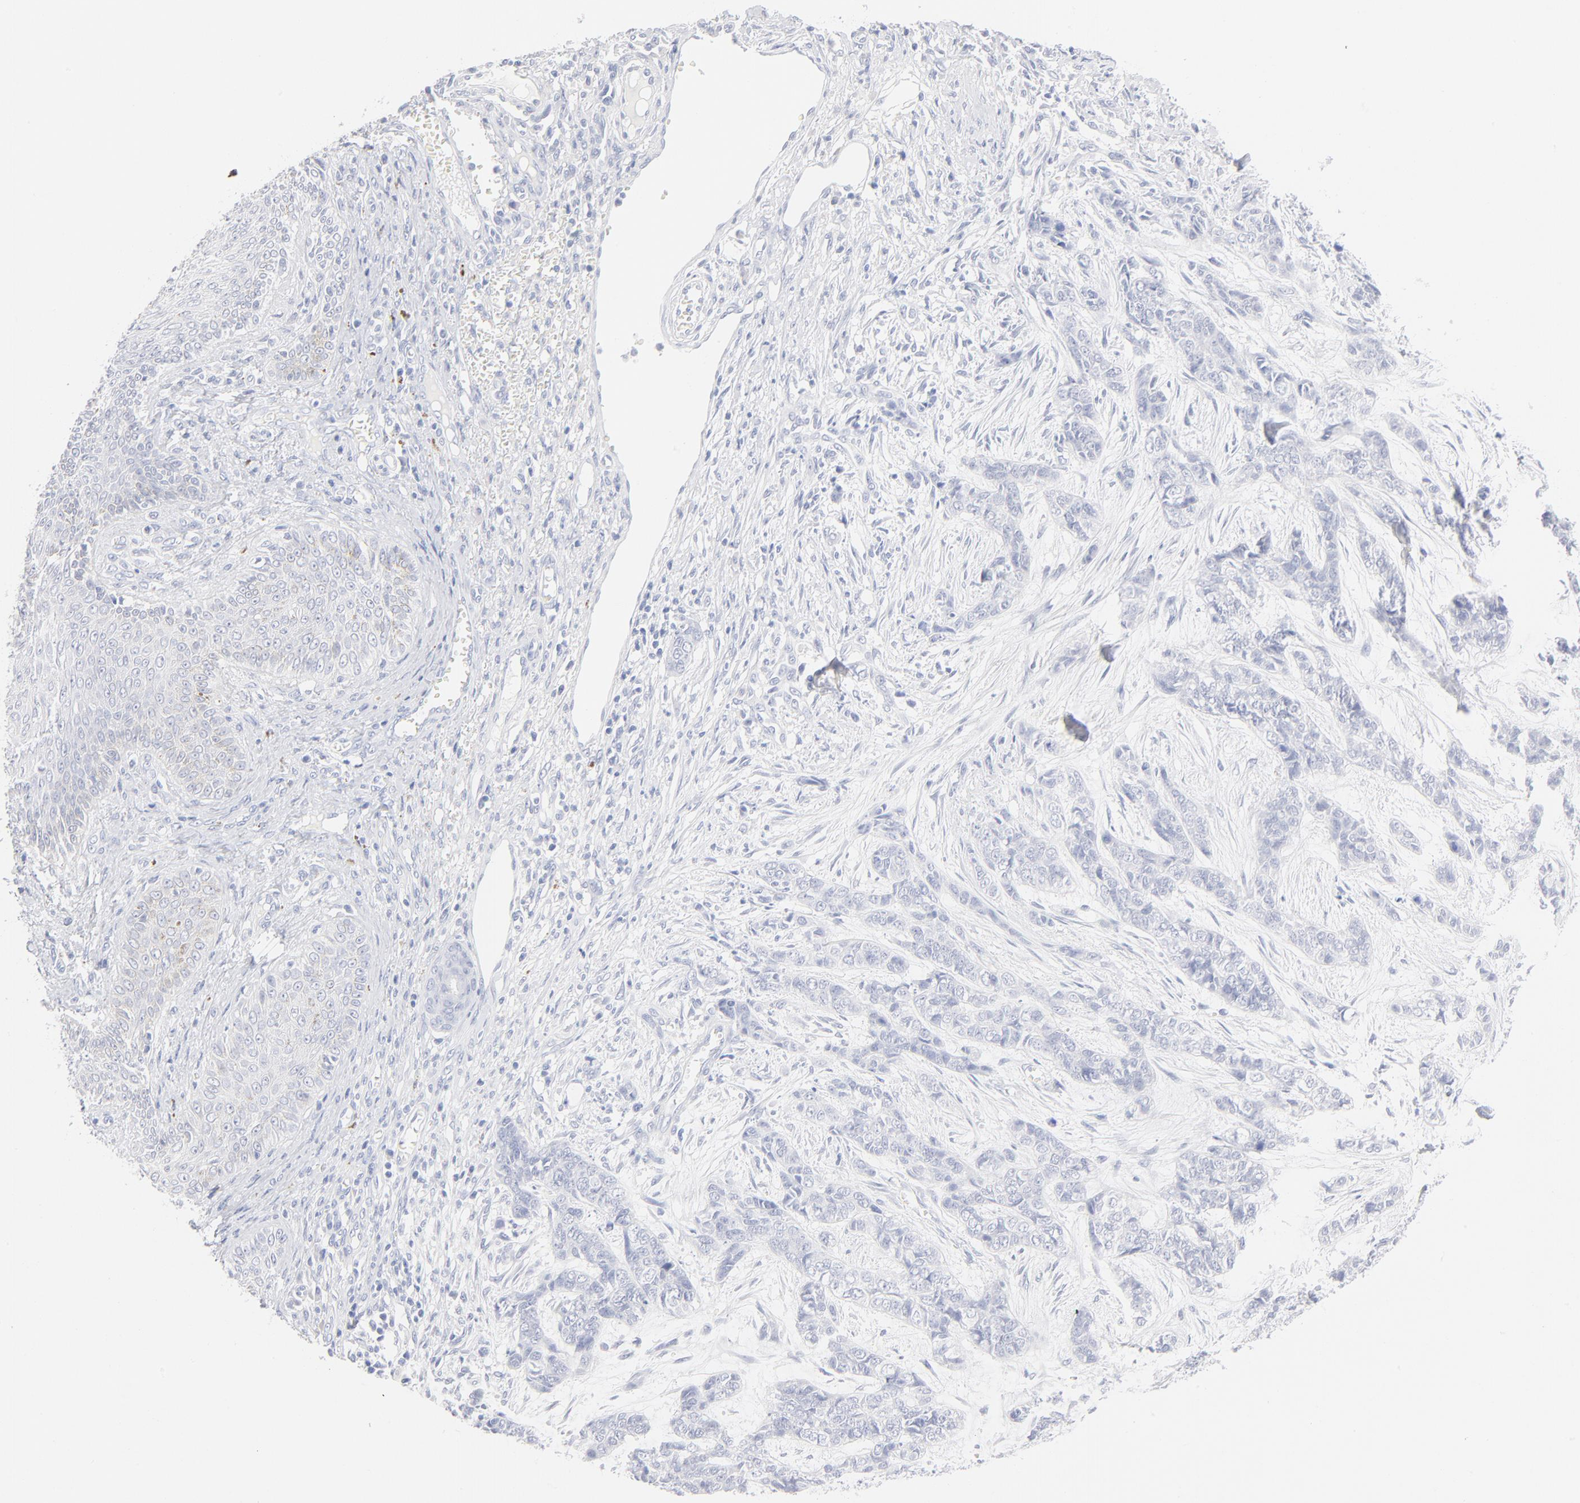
{"staining": {"intensity": "negative", "quantity": "none", "location": "none"}, "tissue": "skin cancer", "cell_type": "Tumor cells", "image_type": "cancer", "snomed": [{"axis": "morphology", "description": "Basal cell carcinoma"}, {"axis": "topography", "description": "Skin"}], "caption": "The immunohistochemistry (IHC) photomicrograph has no significant staining in tumor cells of skin cancer tissue.", "gene": "ONECUT1", "patient": {"sex": "female", "age": 64}}